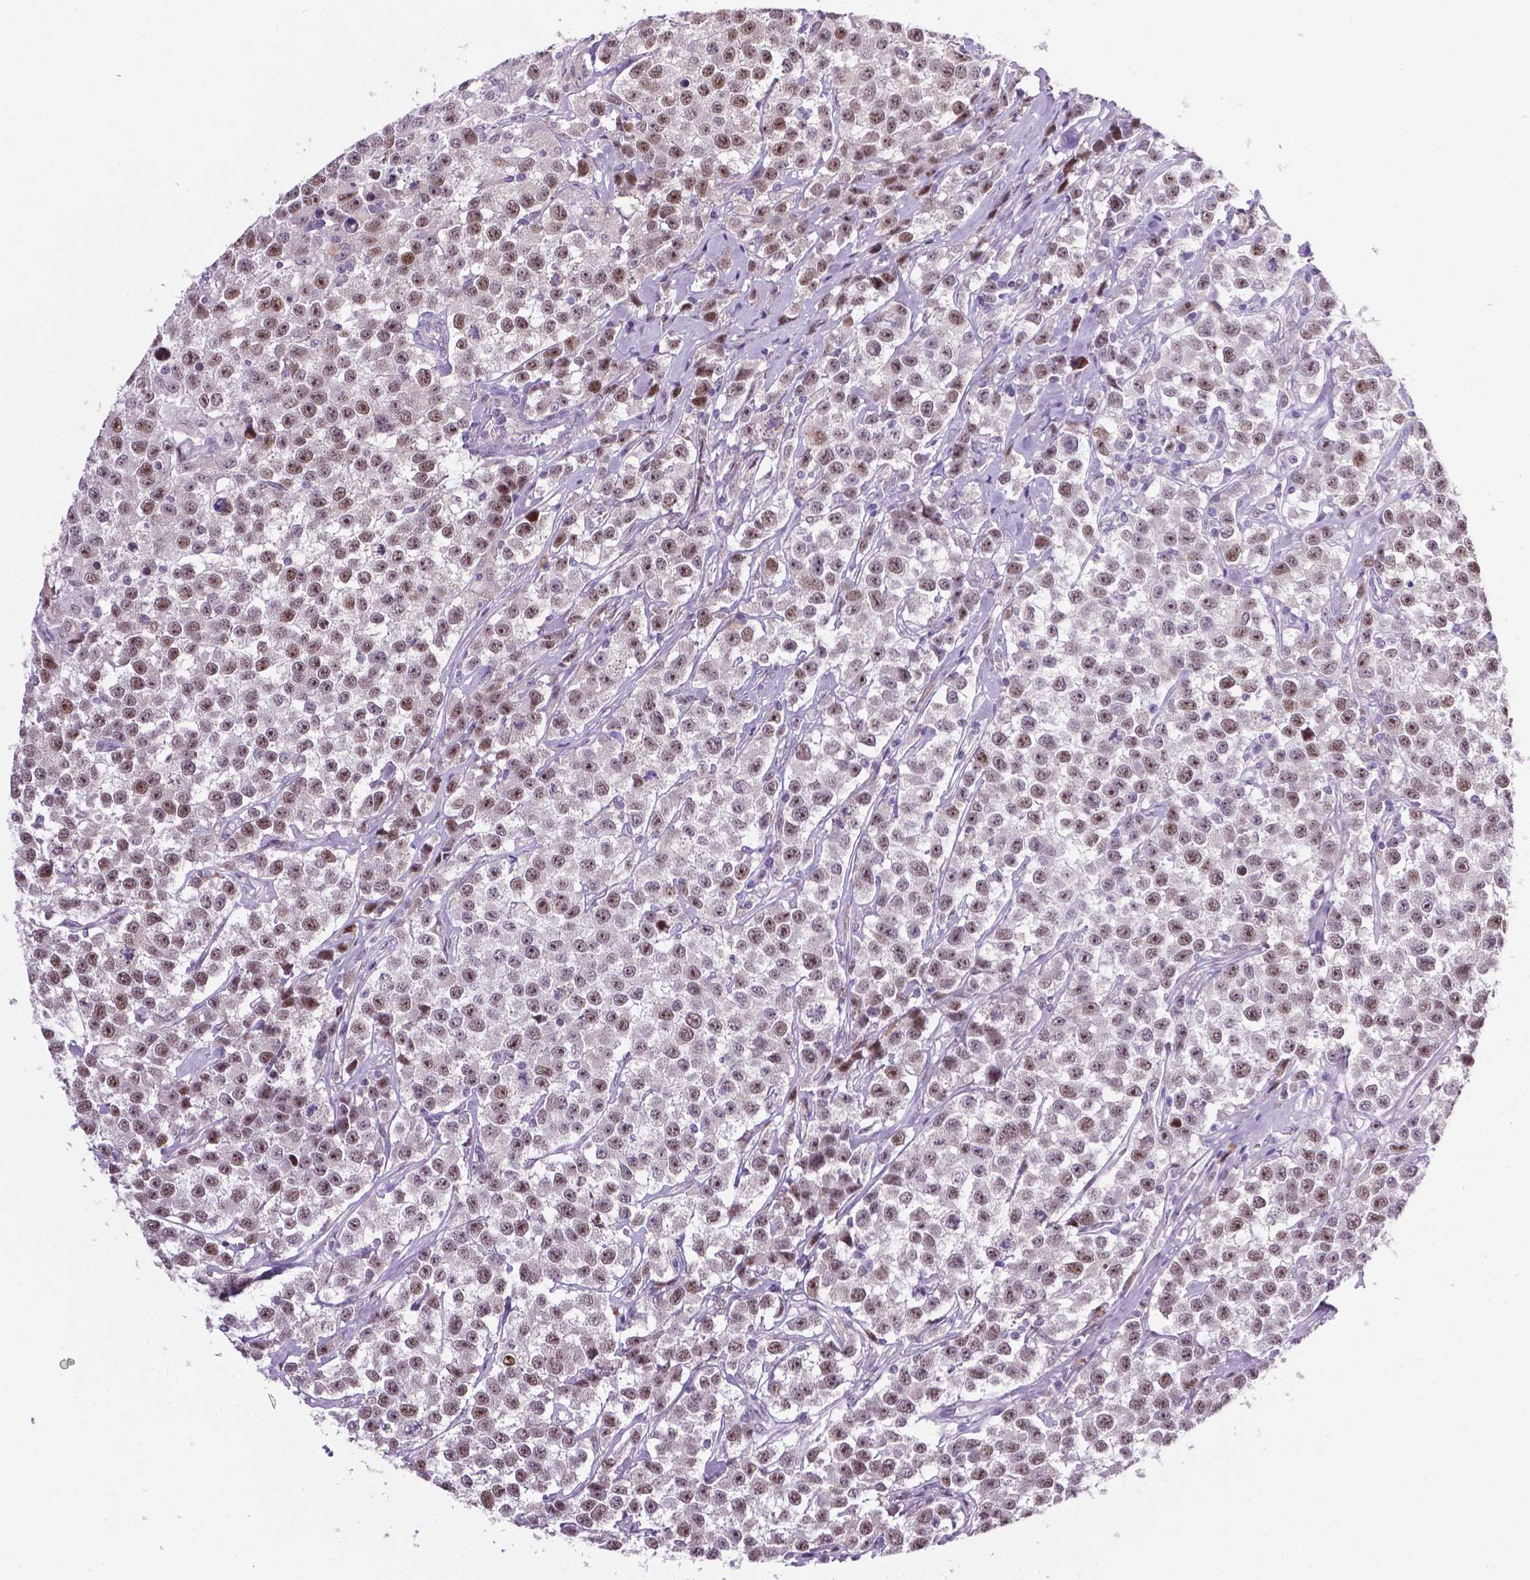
{"staining": {"intensity": "weak", "quantity": "25%-75%", "location": "nuclear"}, "tissue": "testis cancer", "cell_type": "Tumor cells", "image_type": "cancer", "snomed": [{"axis": "morphology", "description": "Seminoma, NOS"}, {"axis": "topography", "description": "Testis"}], "caption": "Testis cancer tissue demonstrates weak nuclear positivity in approximately 25%-75% of tumor cells The staining was performed using DAB to visualize the protein expression in brown, while the nuclei were stained in blue with hematoxylin (Magnification: 20x).", "gene": "SMAD3", "patient": {"sex": "male", "age": 59}}